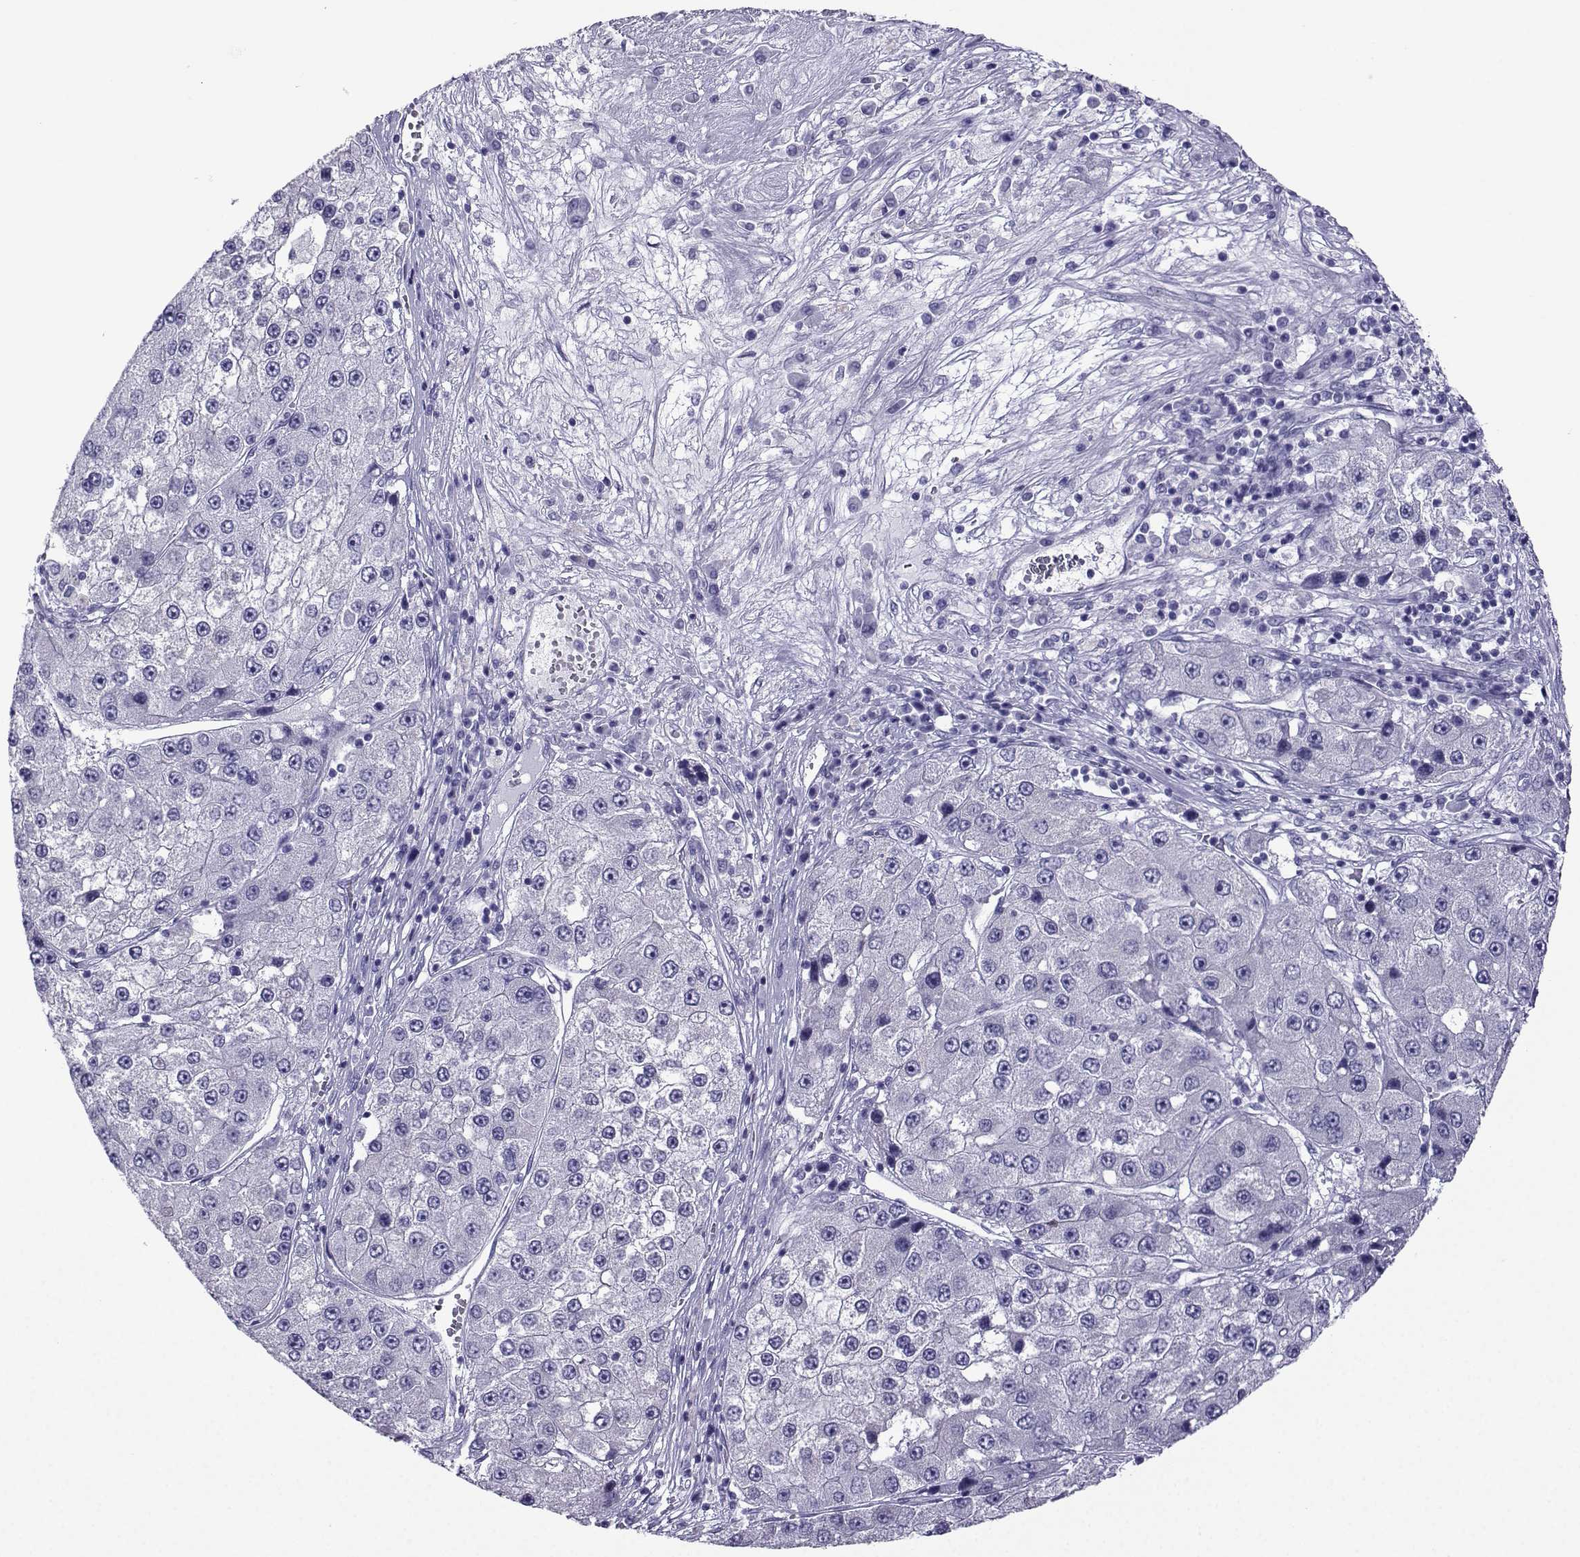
{"staining": {"intensity": "negative", "quantity": "none", "location": "none"}, "tissue": "liver cancer", "cell_type": "Tumor cells", "image_type": "cancer", "snomed": [{"axis": "morphology", "description": "Carcinoma, Hepatocellular, NOS"}, {"axis": "topography", "description": "Liver"}], "caption": "Tumor cells show no significant positivity in liver hepatocellular carcinoma.", "gene": "CD109", "patient": {"sex": "female", "age": 73}}